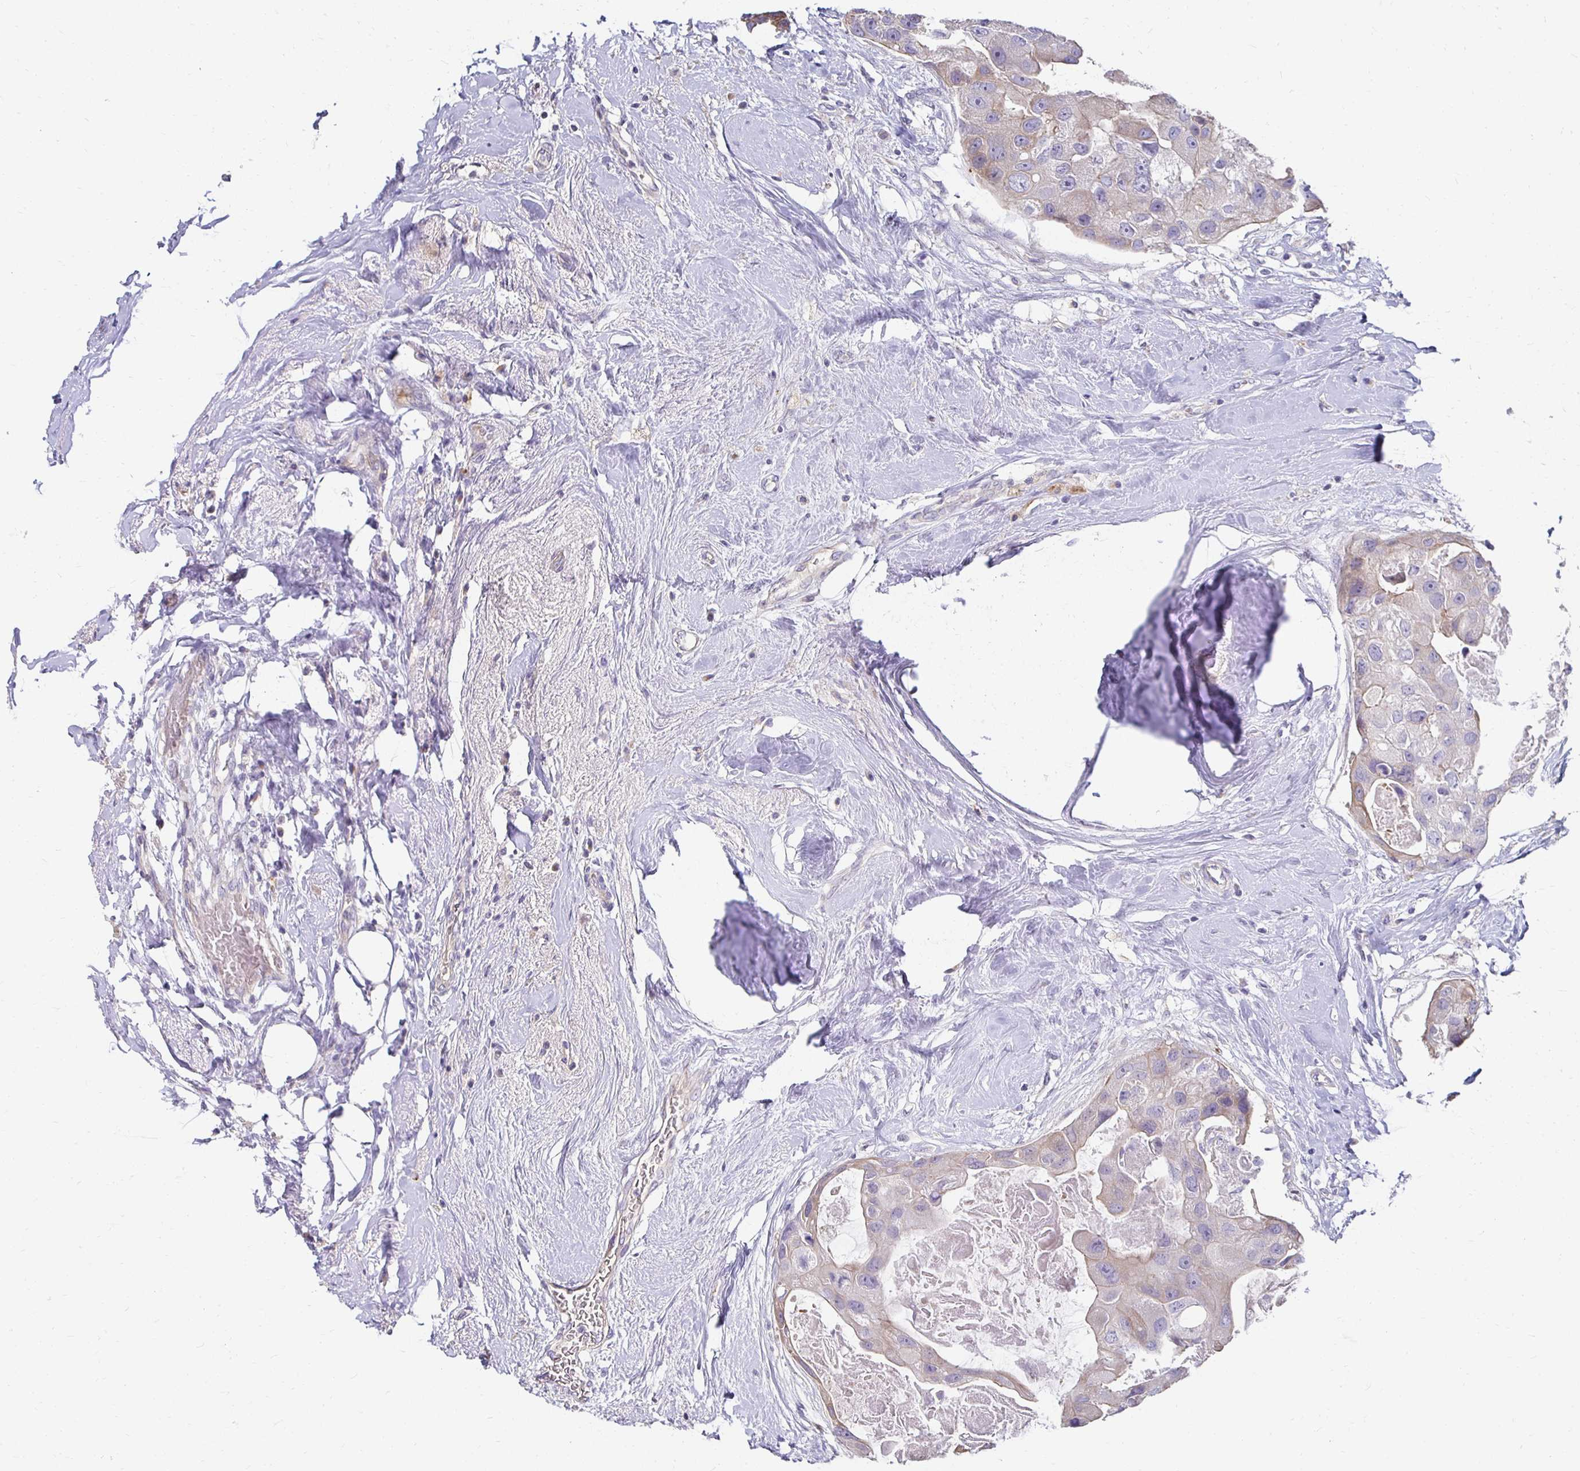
{"staining": {"intensity": "weak", "quantity": ">75%", "location": "cytoplasmic/membranous"}, "tissue": "breast cancer", "cell_type": "Tumor cells", "image_type": "cancer", "snomed": [{"axis": "morphology", "description": "Duct carcinoma"}, {"axis": "topography", "description": "Breast"}], "caption": "An immunohistochemistry micrograph of neoplastic tissue is shown. Protein staining in brown shows weak cytoplasmic/membranous positivity in infiltrating ductal carcinoma (breast) within tumor cells.", "gene": "AKAP6", "patient": {"sex": "female", "age": 43}}